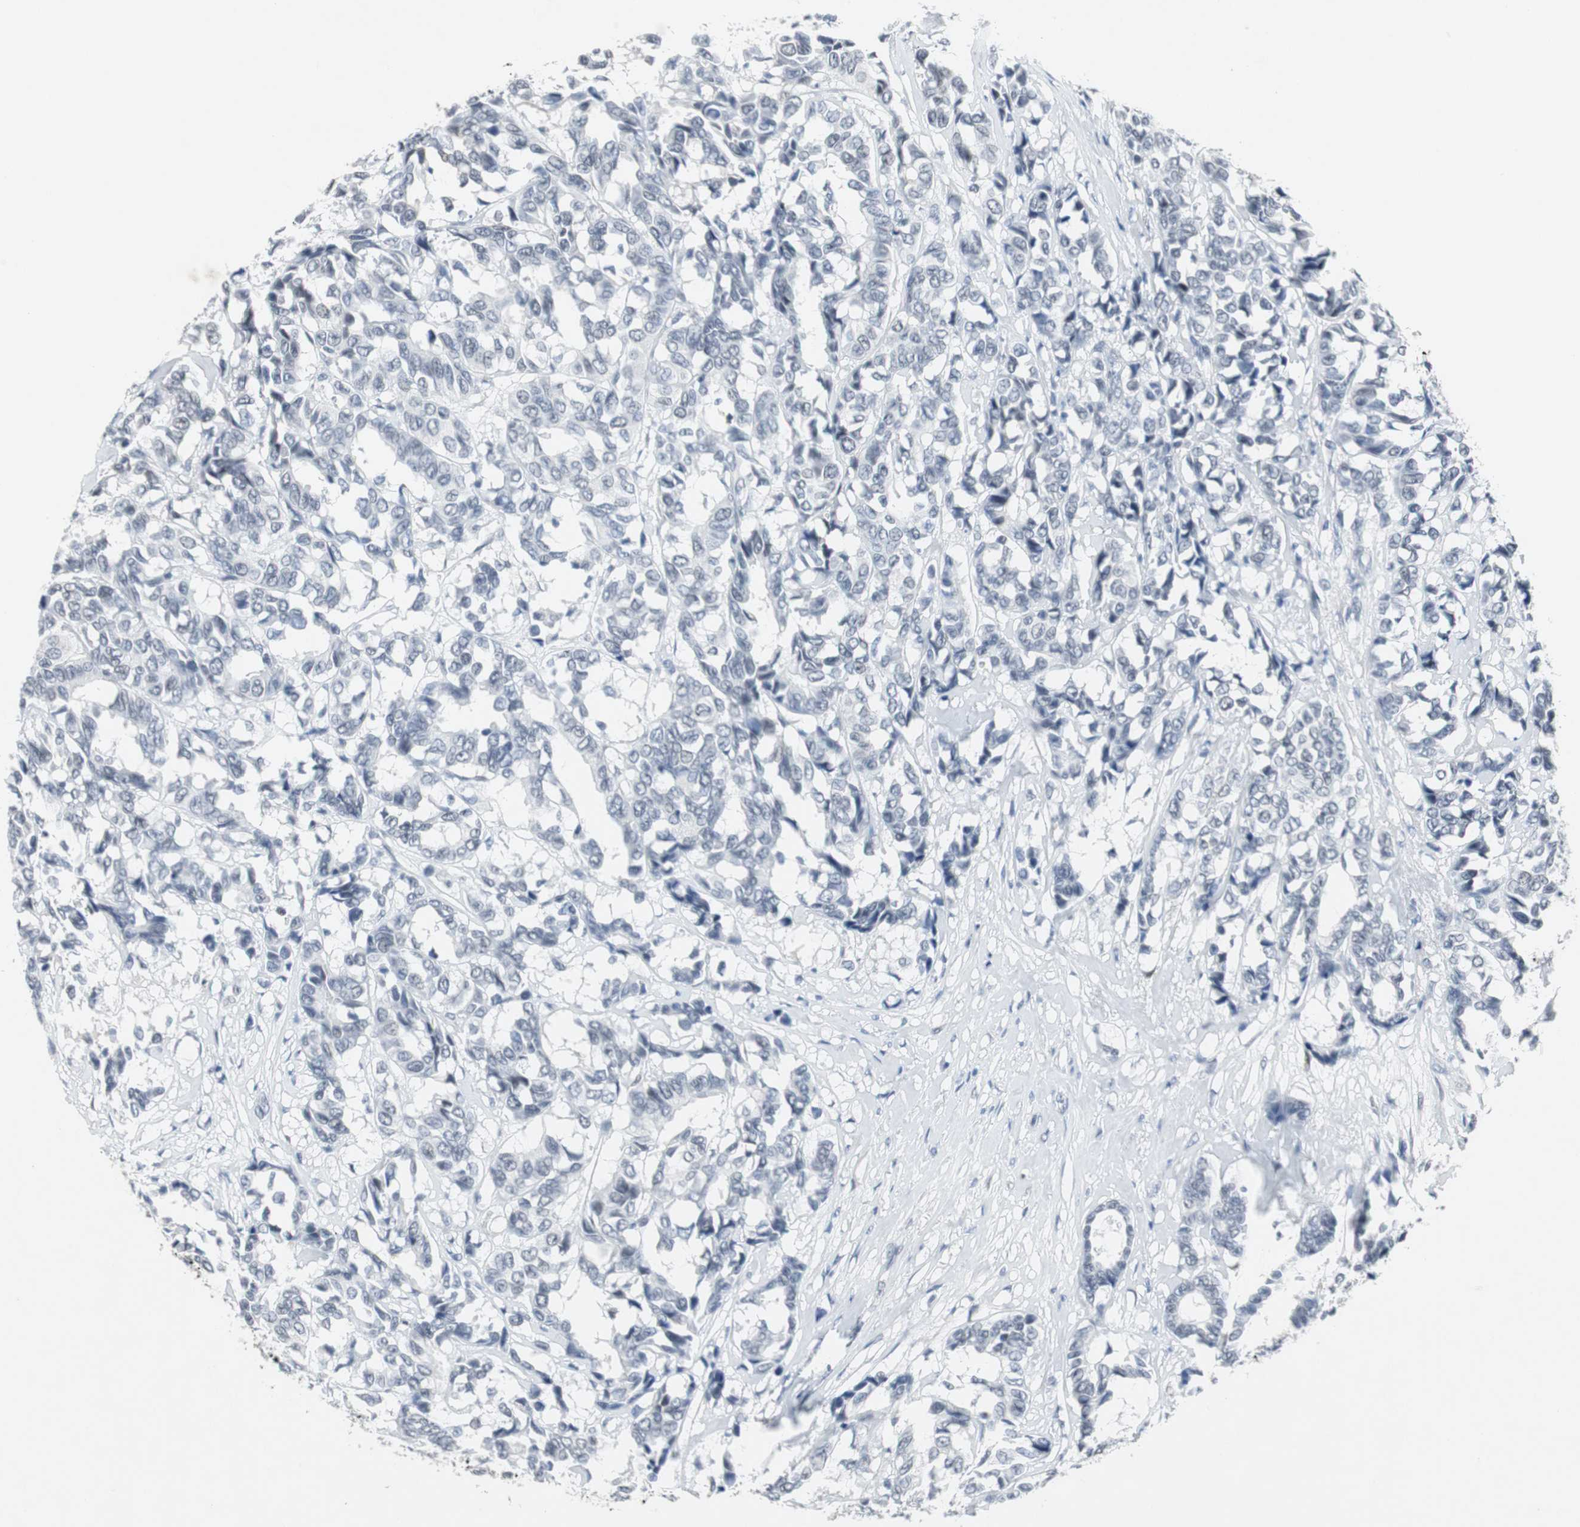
{"staining": {"intensity": "negative", "quantity": "none", "location": "none"}, "tissue": "breast cancer", "cell_type": "Tumor cells", "image_type": "cancer", "snomed": [{"axis": "morphology", "description": "Duct carcinoma"}, {"axis": "topography", "description": "Breast"}], "caption": "High power microscopy micrograph of an immunohistochemistry (IHC) photomicrograph of invasive ductal carcinoma (breast), revealing no significant positivity in tumor cells.", "gene": "ELK1", "patient": {"sex": "female", "age": 87}}